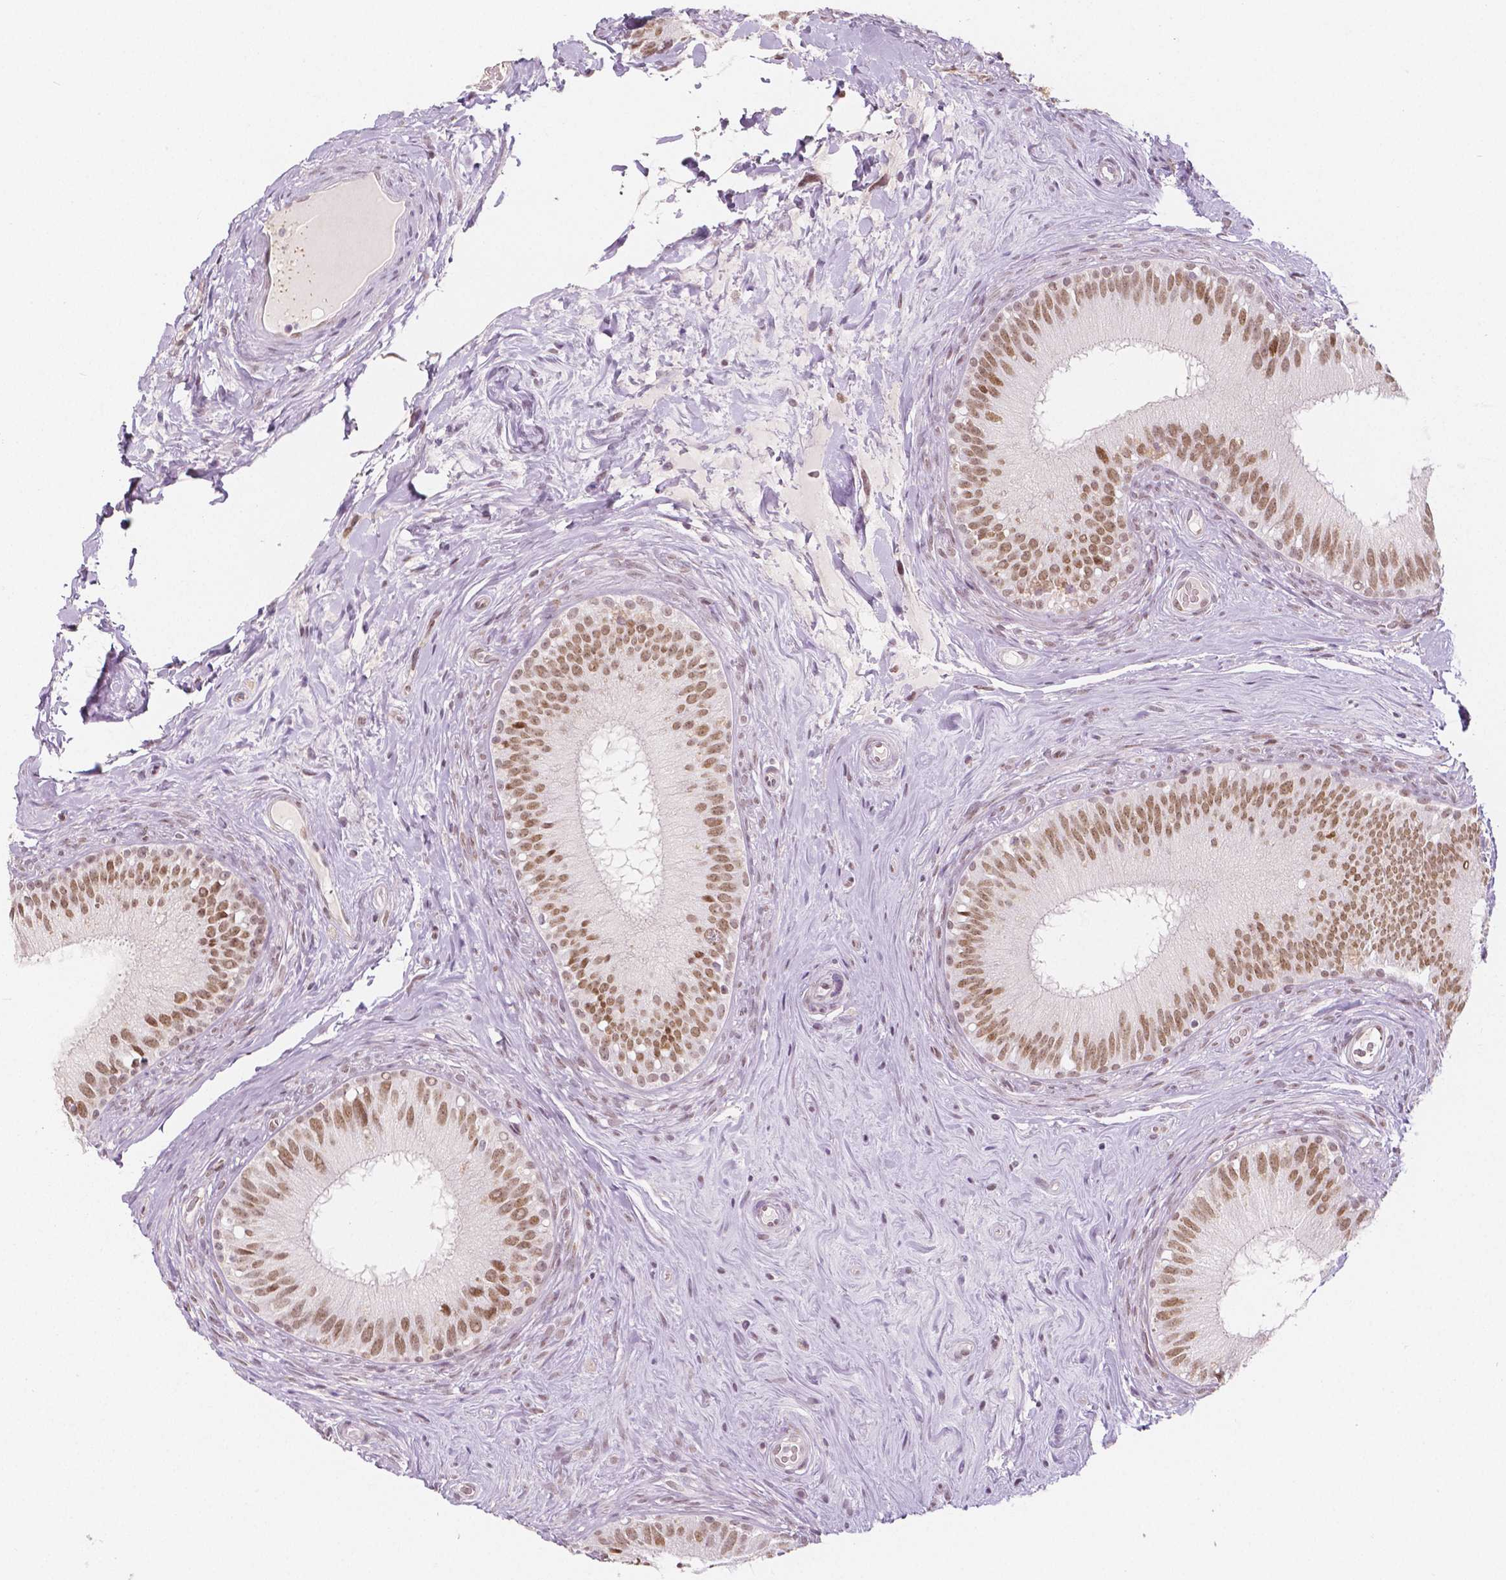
{"staining": {"intensity": "moderate", "quantity": ">75%", "location": "nuclear"}, "tissue": "epididymis", "cell_type": "Glandular cells", "image_type": "normal", "snomed": [{"axis": "morphology", "description": "Normal tissue, NOS"}, {"axis": "topography", "description": "Epididymis"}], "caption": "This micrograph shows IHC staining of unremarkable epididymis, with medium moderate nuclear expression in approximately >75% of glandular cells.", "gene": "KDM5B", "patient": {"sex": "male", "age": 59}}